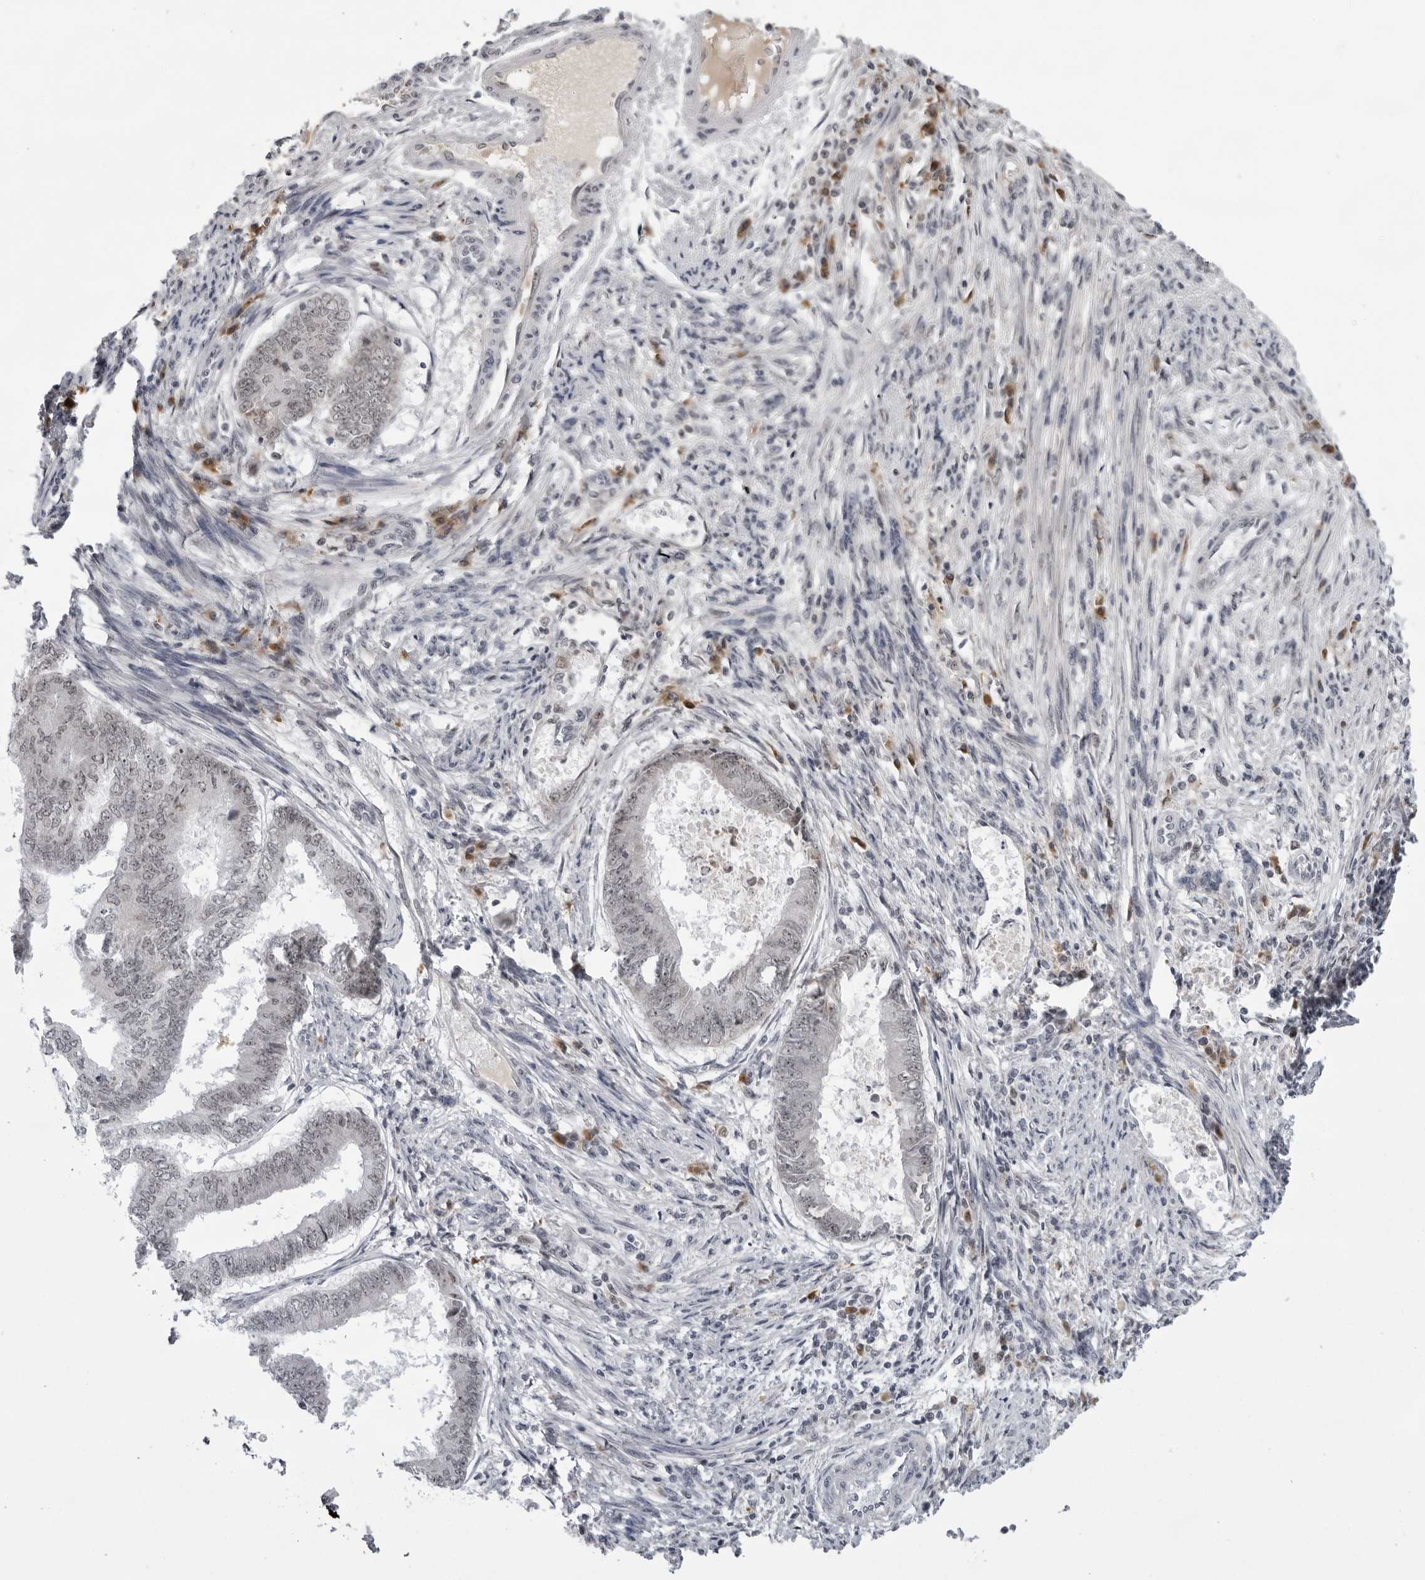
{"staining": {"intensity": "weak", "quantity": "25%-75%", "location": "nuclear"}, "tissue": "endometrial cancer", "cell_type": "Tumor cells", "image_type": "cancer", "snomed": [{"axis": "morphology", "description": "Polyp, NOS"}, {"axis": "morphology", "description": "Adenocarcinoma, NOS"}, {"axis": "morphology", "description": "Adenoma, NOS"}, {"axis": "topography", "description": "Endometrium"}], "caption": "This is an image of immunohistochemistry staining of endometrial cancer, which shows weak expression in the nuclear of tumor cells.", "gene": "EXOSC10", "patient": {"sex": "female", "age": 79}}